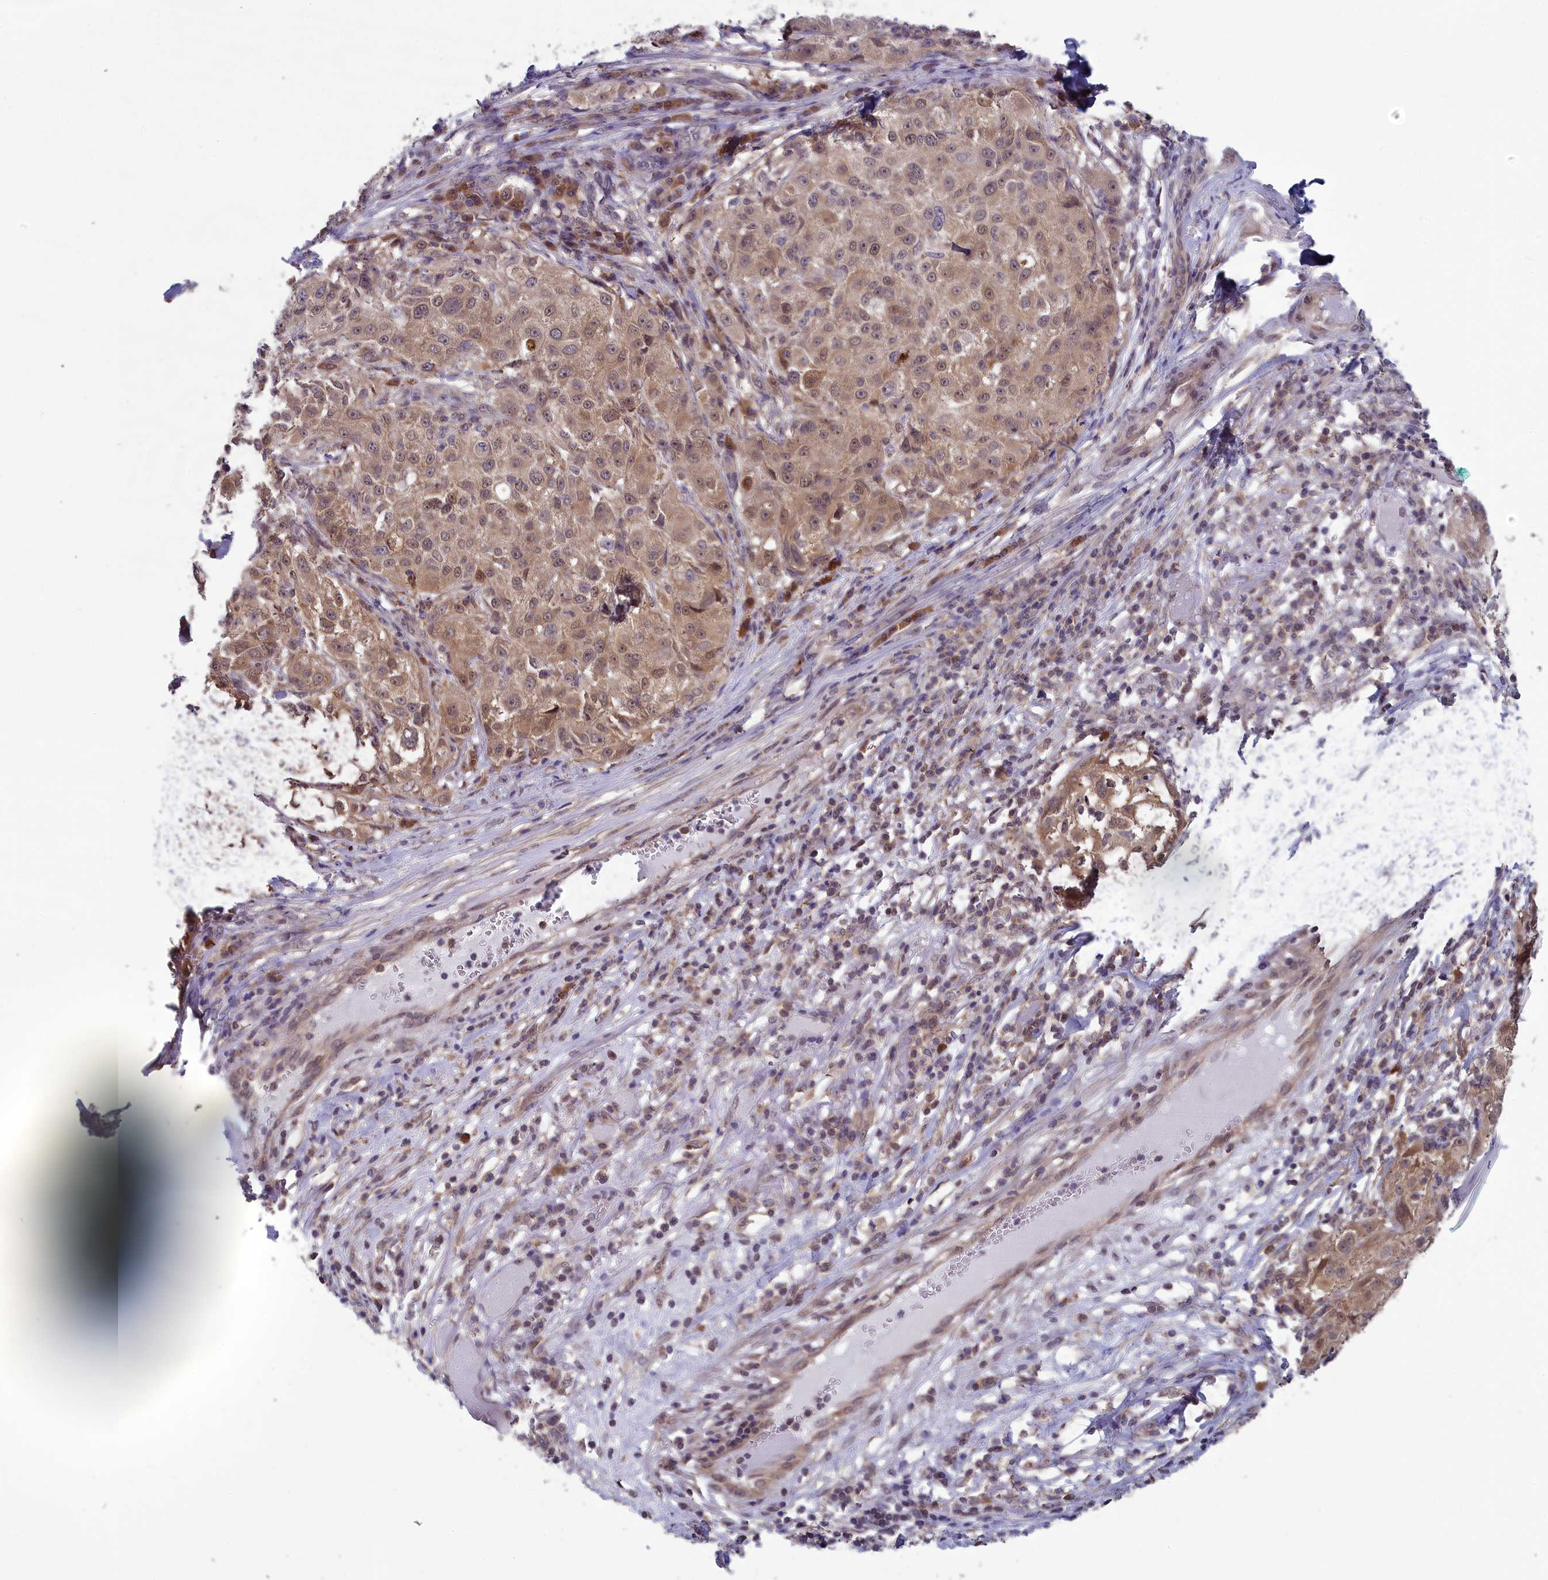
{"staining": {"intensity": "moderate", "quantity": "25%-75%", "location": "cytoplasmic/membranous"}, "tissue": "melanoma", "cell_type": "Tumor cells", "image_type": "cancer", "snomed": [{"axis": "morphology", "description": "Necrosis, NOS"}, {"axis": "morphology", "description": "Malignant melanoma, NOS"}, {"axis": "topography", "description": "Skin"}], "caption": "A photomicrograph of human malignant melanoma stained for a protein reveals moderate cytoplasmic/membranous brown staining in tumor cells. The staining was performed using DAB (3,3'-diaminobenzidine), with brown indicating positive protein expression. Nuclei are stained blue with hematoxylin.", "gene": "MRI1", "patient": {"sex": "female", "age": 87}}